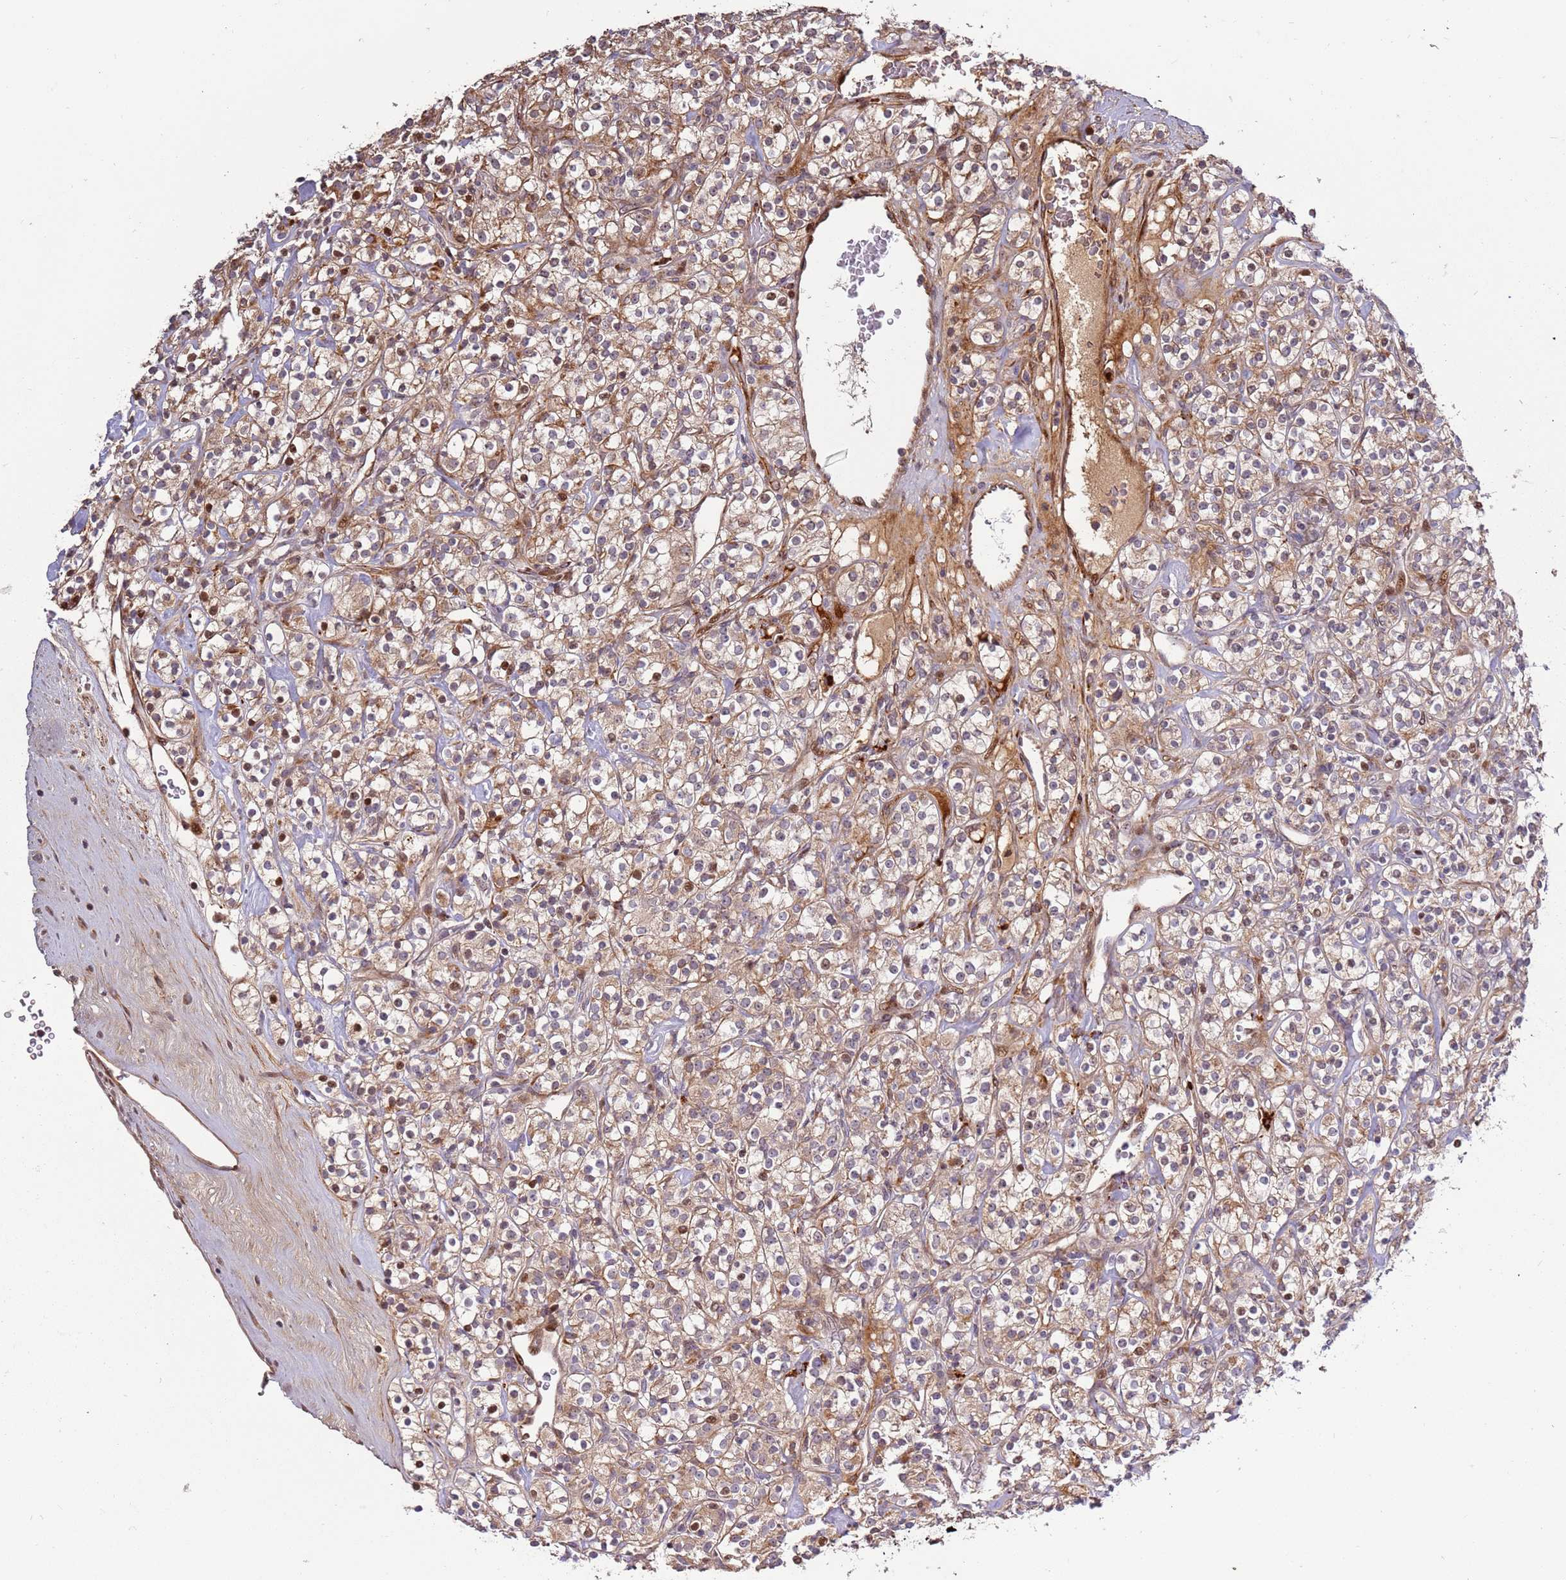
{"staining": {"intensity": "weak", "quantity": "25%-75%", "location": "cytoplasmic/membranous"}, "tissue": "renal cancer", "cell_type": "Tumor cells", "image_type": "cancer", "snomed": [{"axis": "morphology", "description": "Adenocarcinoma, NOS"}, {"axis": "topography", "description": "Kidney"}], "caption": "Immunohistochemistry histopathology image of human adenocarcinoma (renal) stained for a protein (brown), which shows low levels of weak cytoplasmic/membranous positivity in approximately 25%-75% of tumor cells.", "gene": "RHBDL1", "patient": {"sex": "male", "age": 77}}